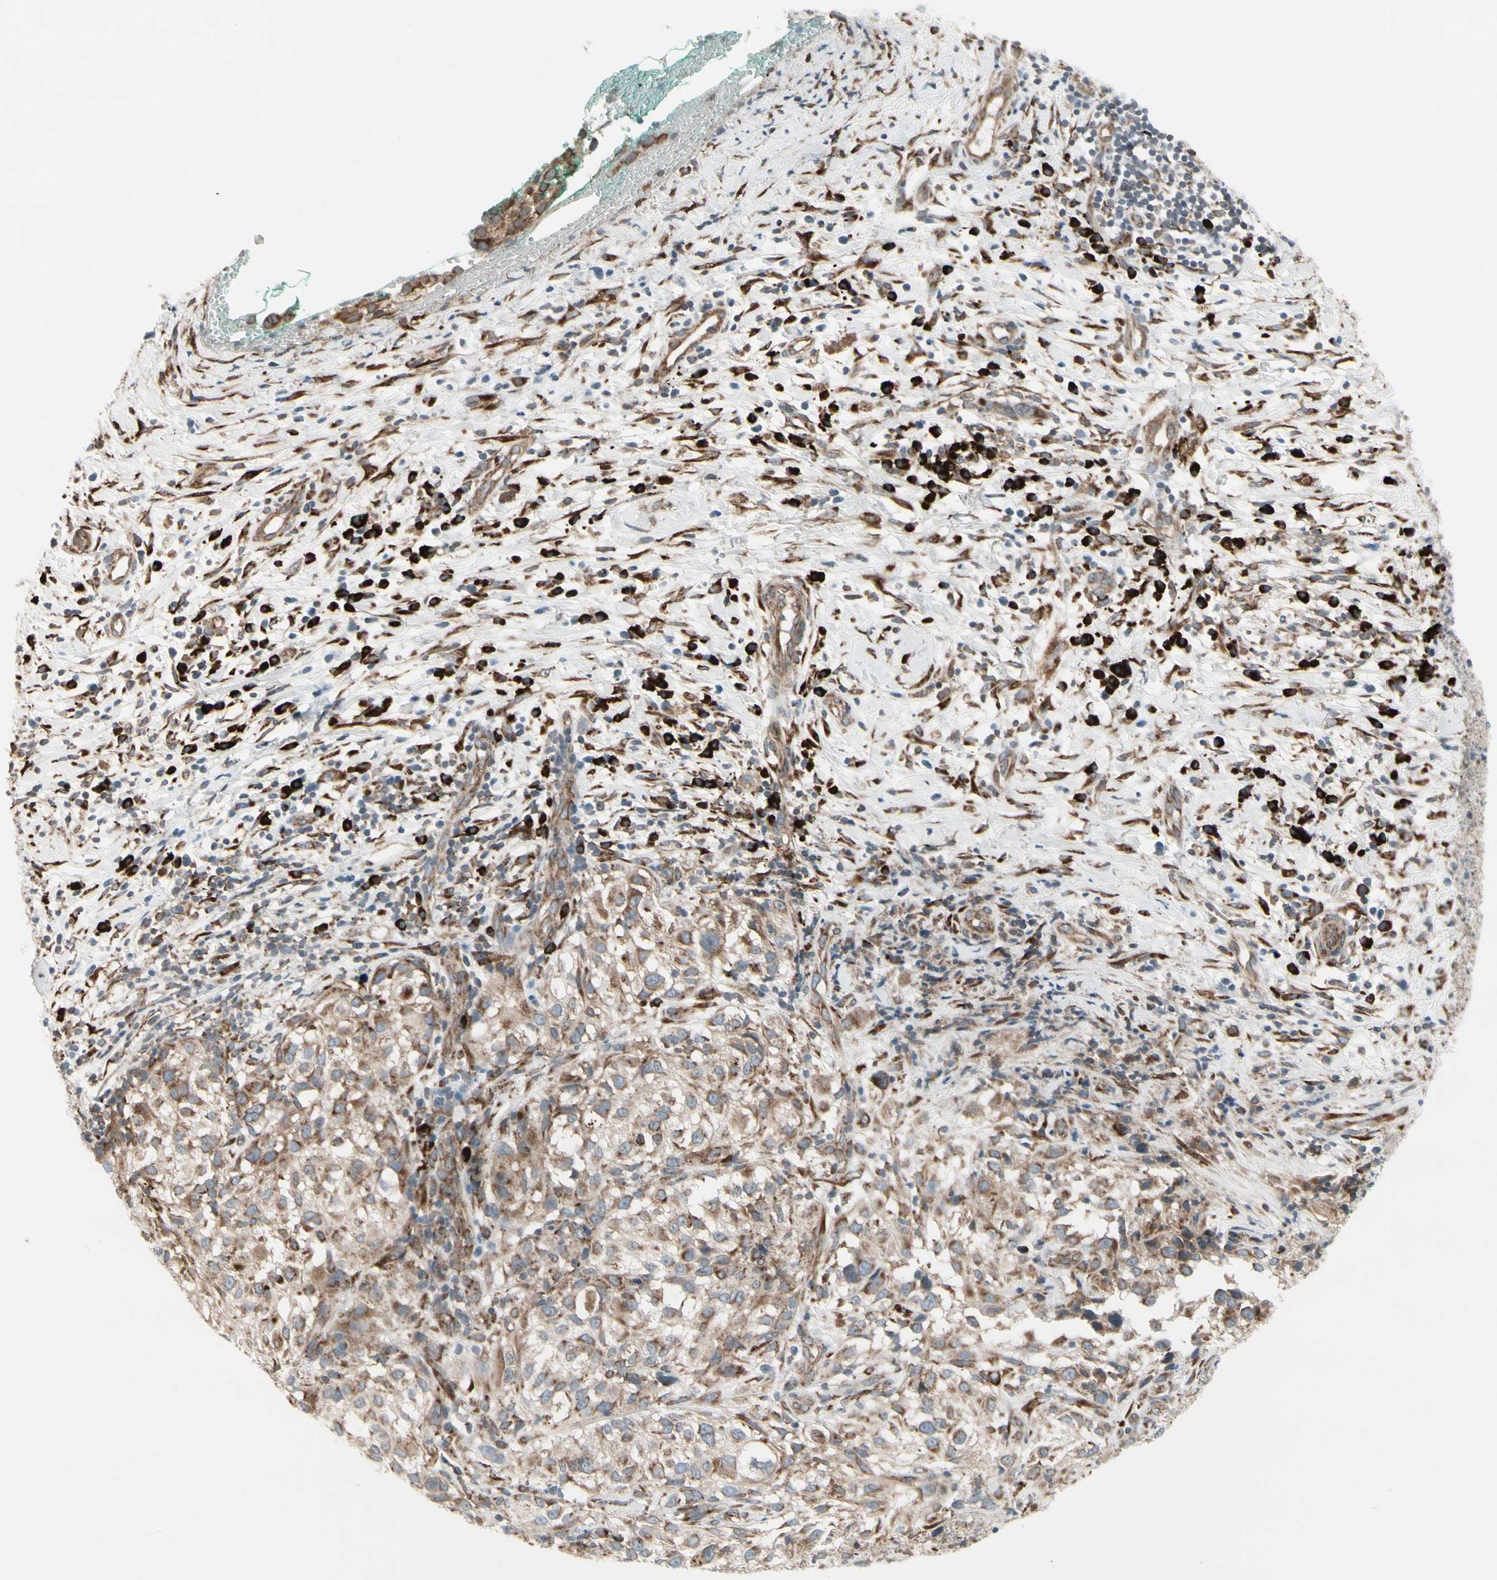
{"staining": {"intensity": "weak", "quantity": ">75%", "location": "cytoplasmic/membranous"}, "tissue": "melanoma", "cell_type": "Tumor cells", "image_type": "cancer", "snomed": [{"axis": "morphology", "description": "Necrosis, NOS"}, {"axis": "morphology", "description": "Malignant melanoma, NOS"}, {"axis": "topography", "description": "Skin"}], "caption": "Immunohistochemical staining of melanoma displays weak cytoplasmic/membranous protein positivity in about >75% of tumor cells.", "gene": "FNDC3A", "patient": {"sex": "female", "age": 87}}